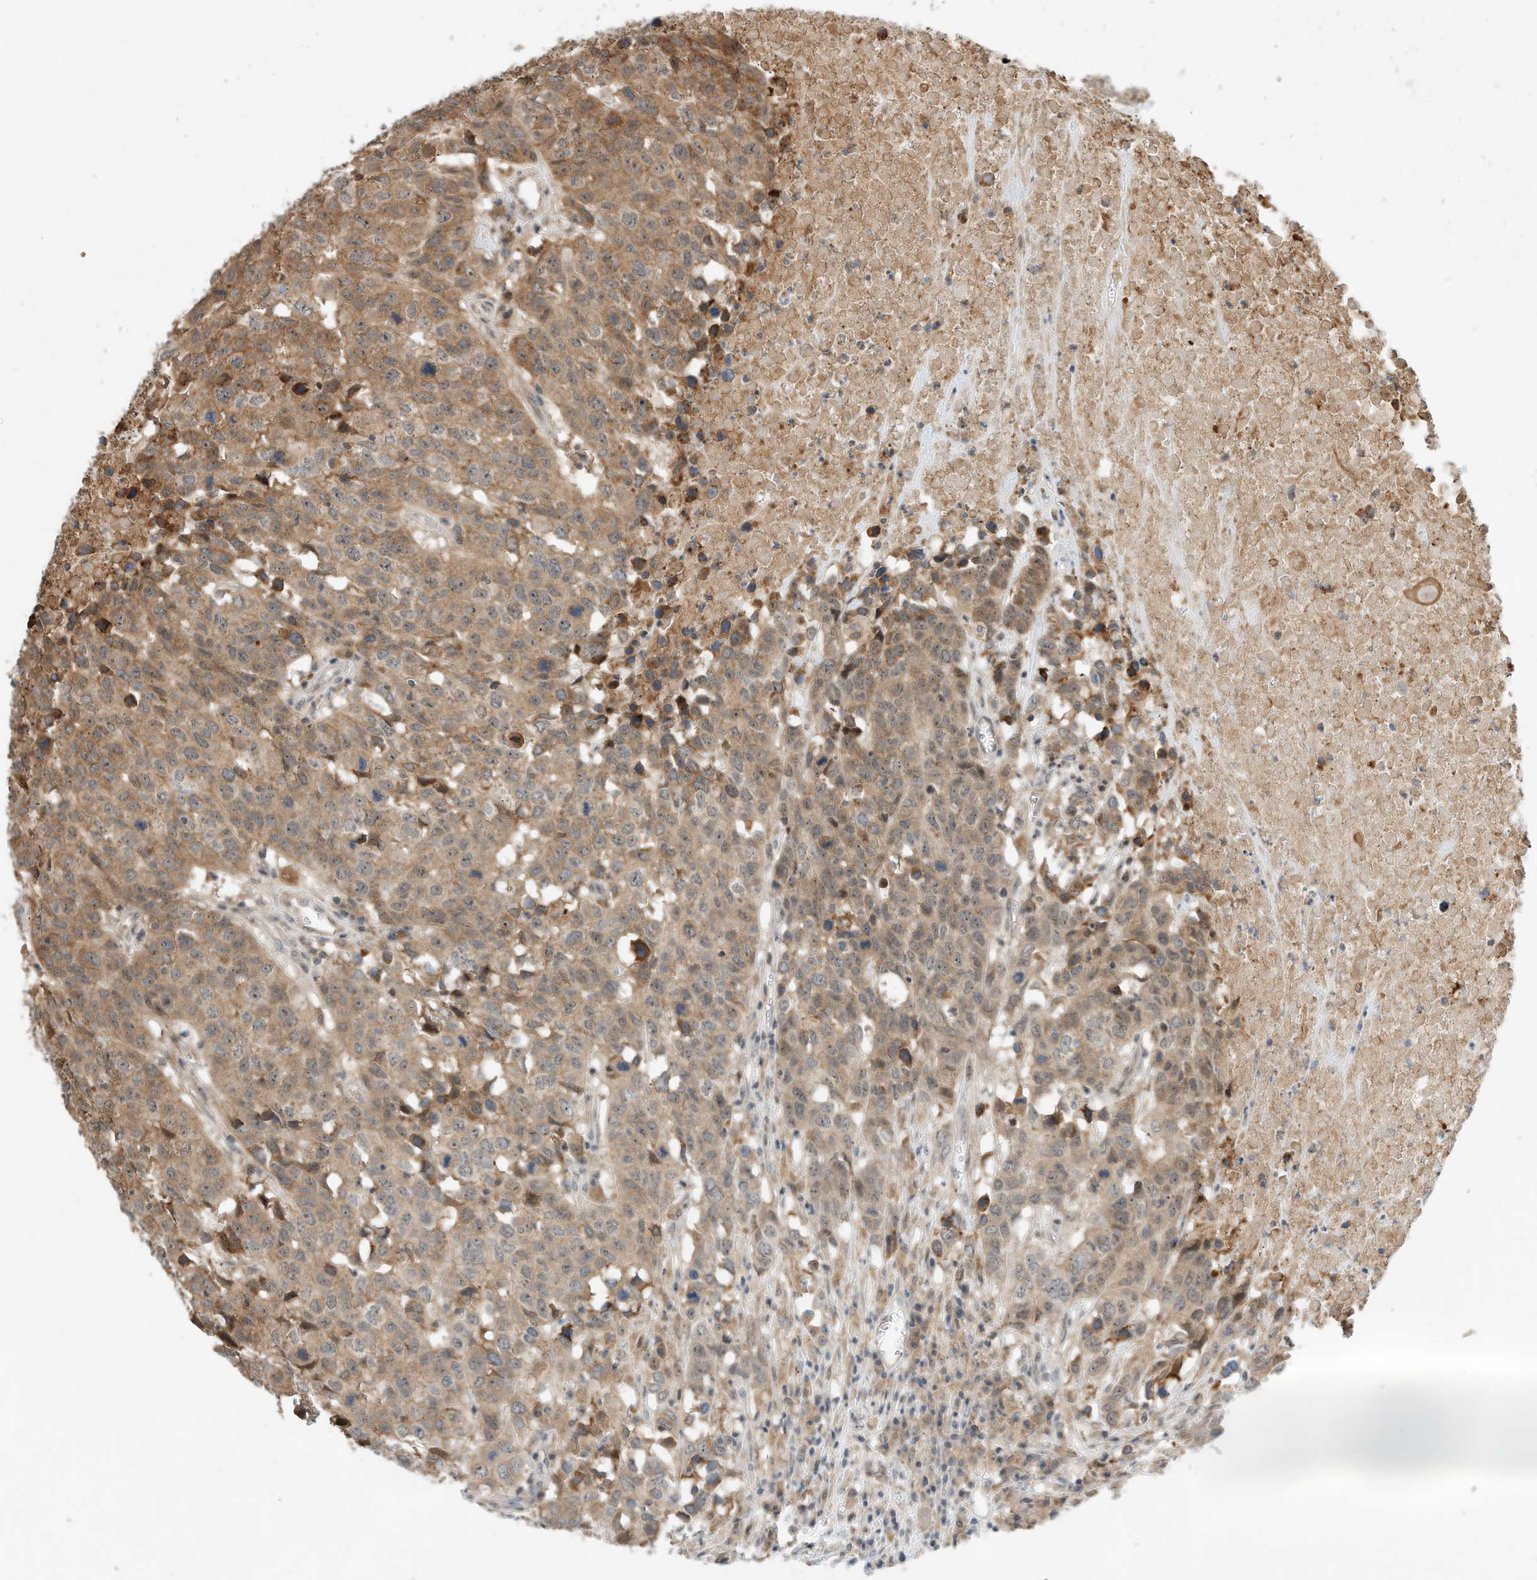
{"staining": {"intensity": "moderate", "quantity": ">75%", "location": "cytoplasmic/membranous"}, "tissue": "head and neck cancer", "cell_type": "Tumor cells", "image_type": "cancer", "snomed": [{"axis": "morphology", "description": "Squamous cell carcinoma, NOS"}, {"axis": "topography", "description": "Head-Neck"}], "caption": "About >75% of tumor cells in human head and neck squamous cell carcinoma exhibit moderate cytoplasmic/membranous protein positivity as visualized by brown immunohistochemical staining.", "gene": "CPAMD8", "patient": {"sex": "male", "age": 66}}